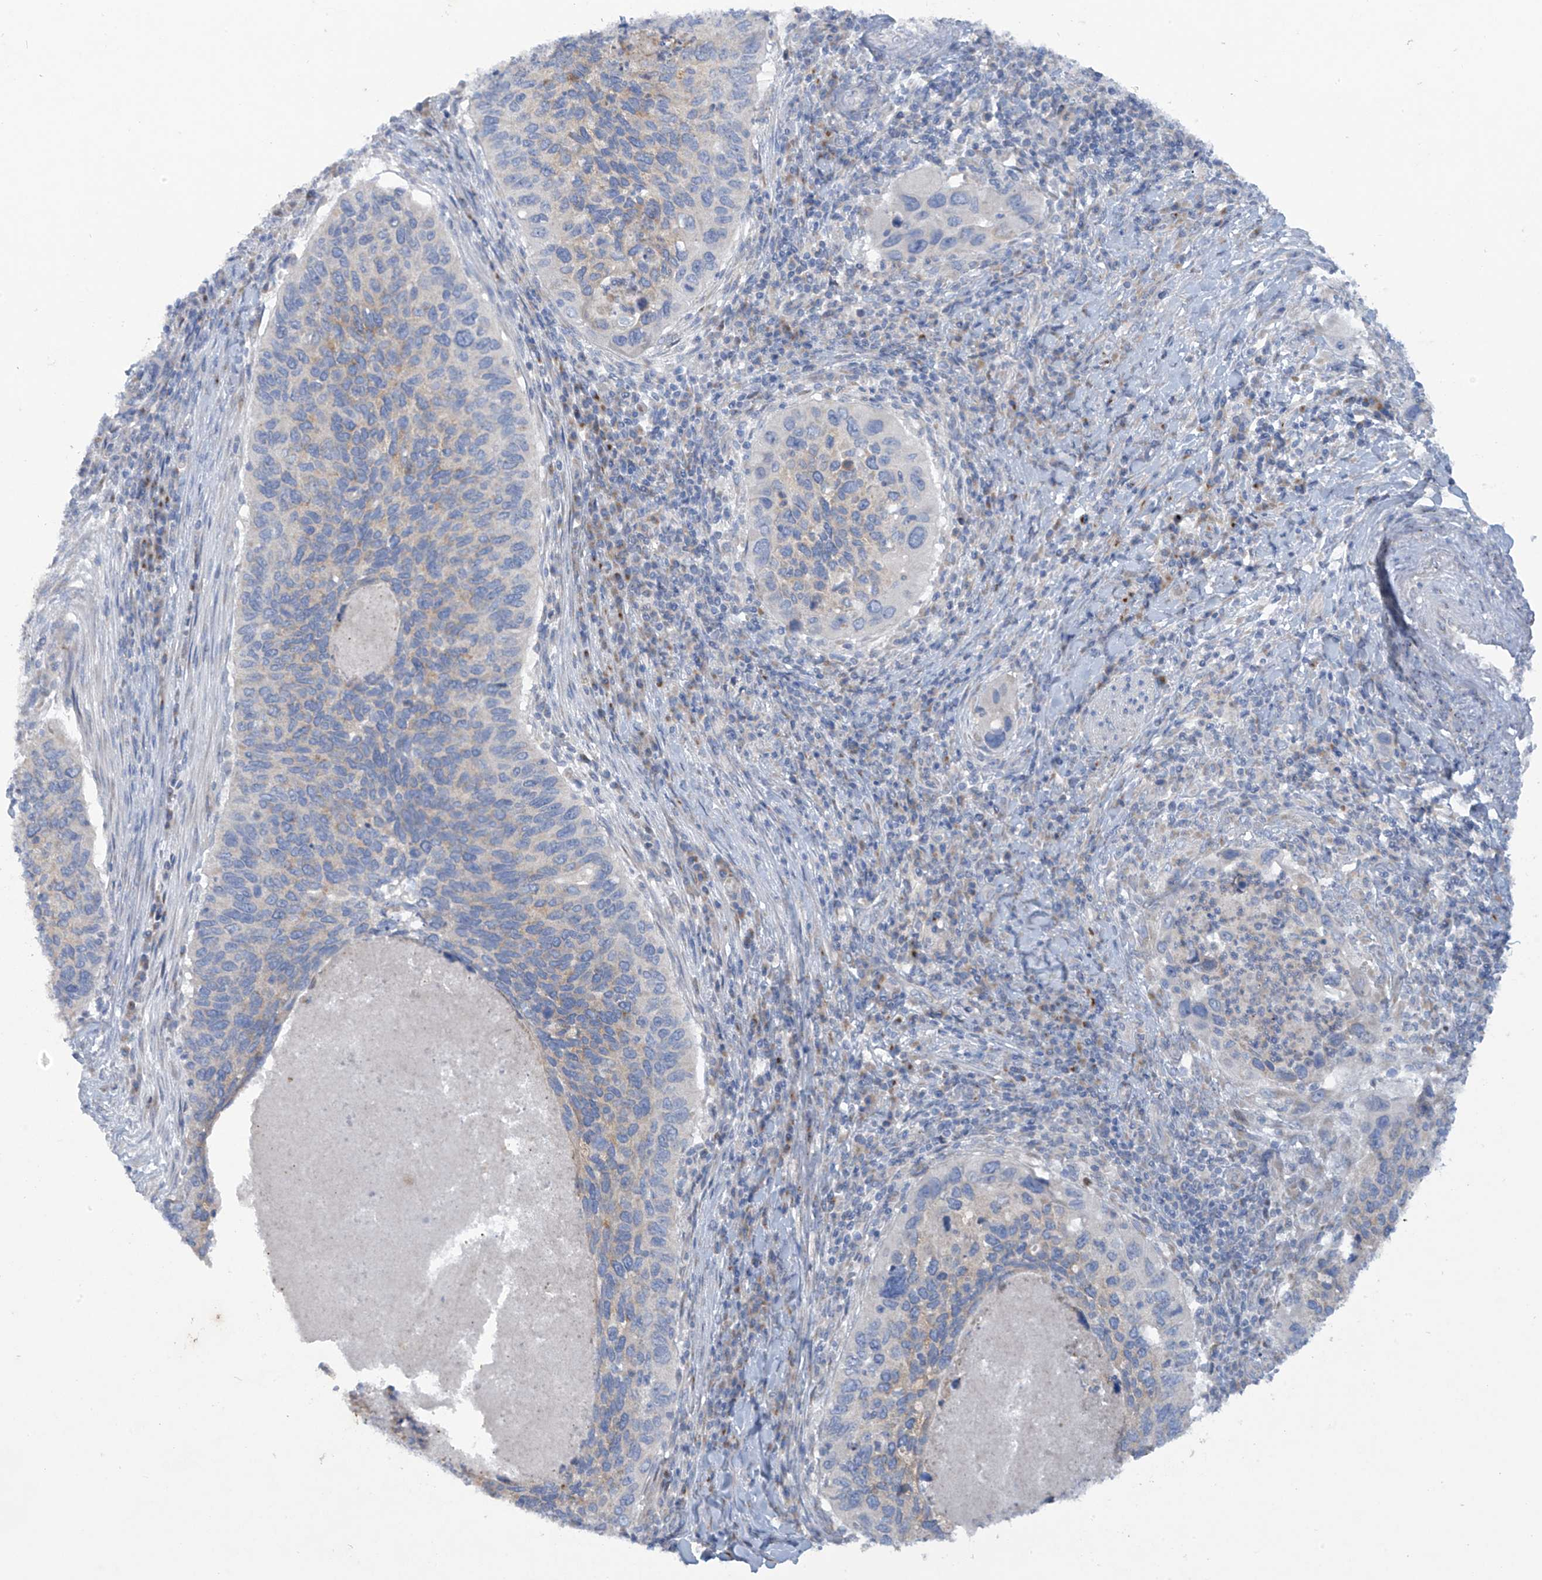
{"staining": {"intensity": "negative", "quantity": "none", "location": "none"}, "tissue": "cervical cancer", "cell_type": "Tumor cells", "image_type": "cancer", "snomed": [{"axis": "morphology", "description": "Squamous cell carcinoma, NOS"}, {"axis": "topography", "description": "Cervix"}], "caption": "High power microscopy micrograph of an immunohistochemistry photomicrograph of cervical cancer (squamous cell carcinoma), revealing no significant positivity in tumor cells.", "gene": "TRMT2B", "patient": {"sex": "female", "age": 38}}